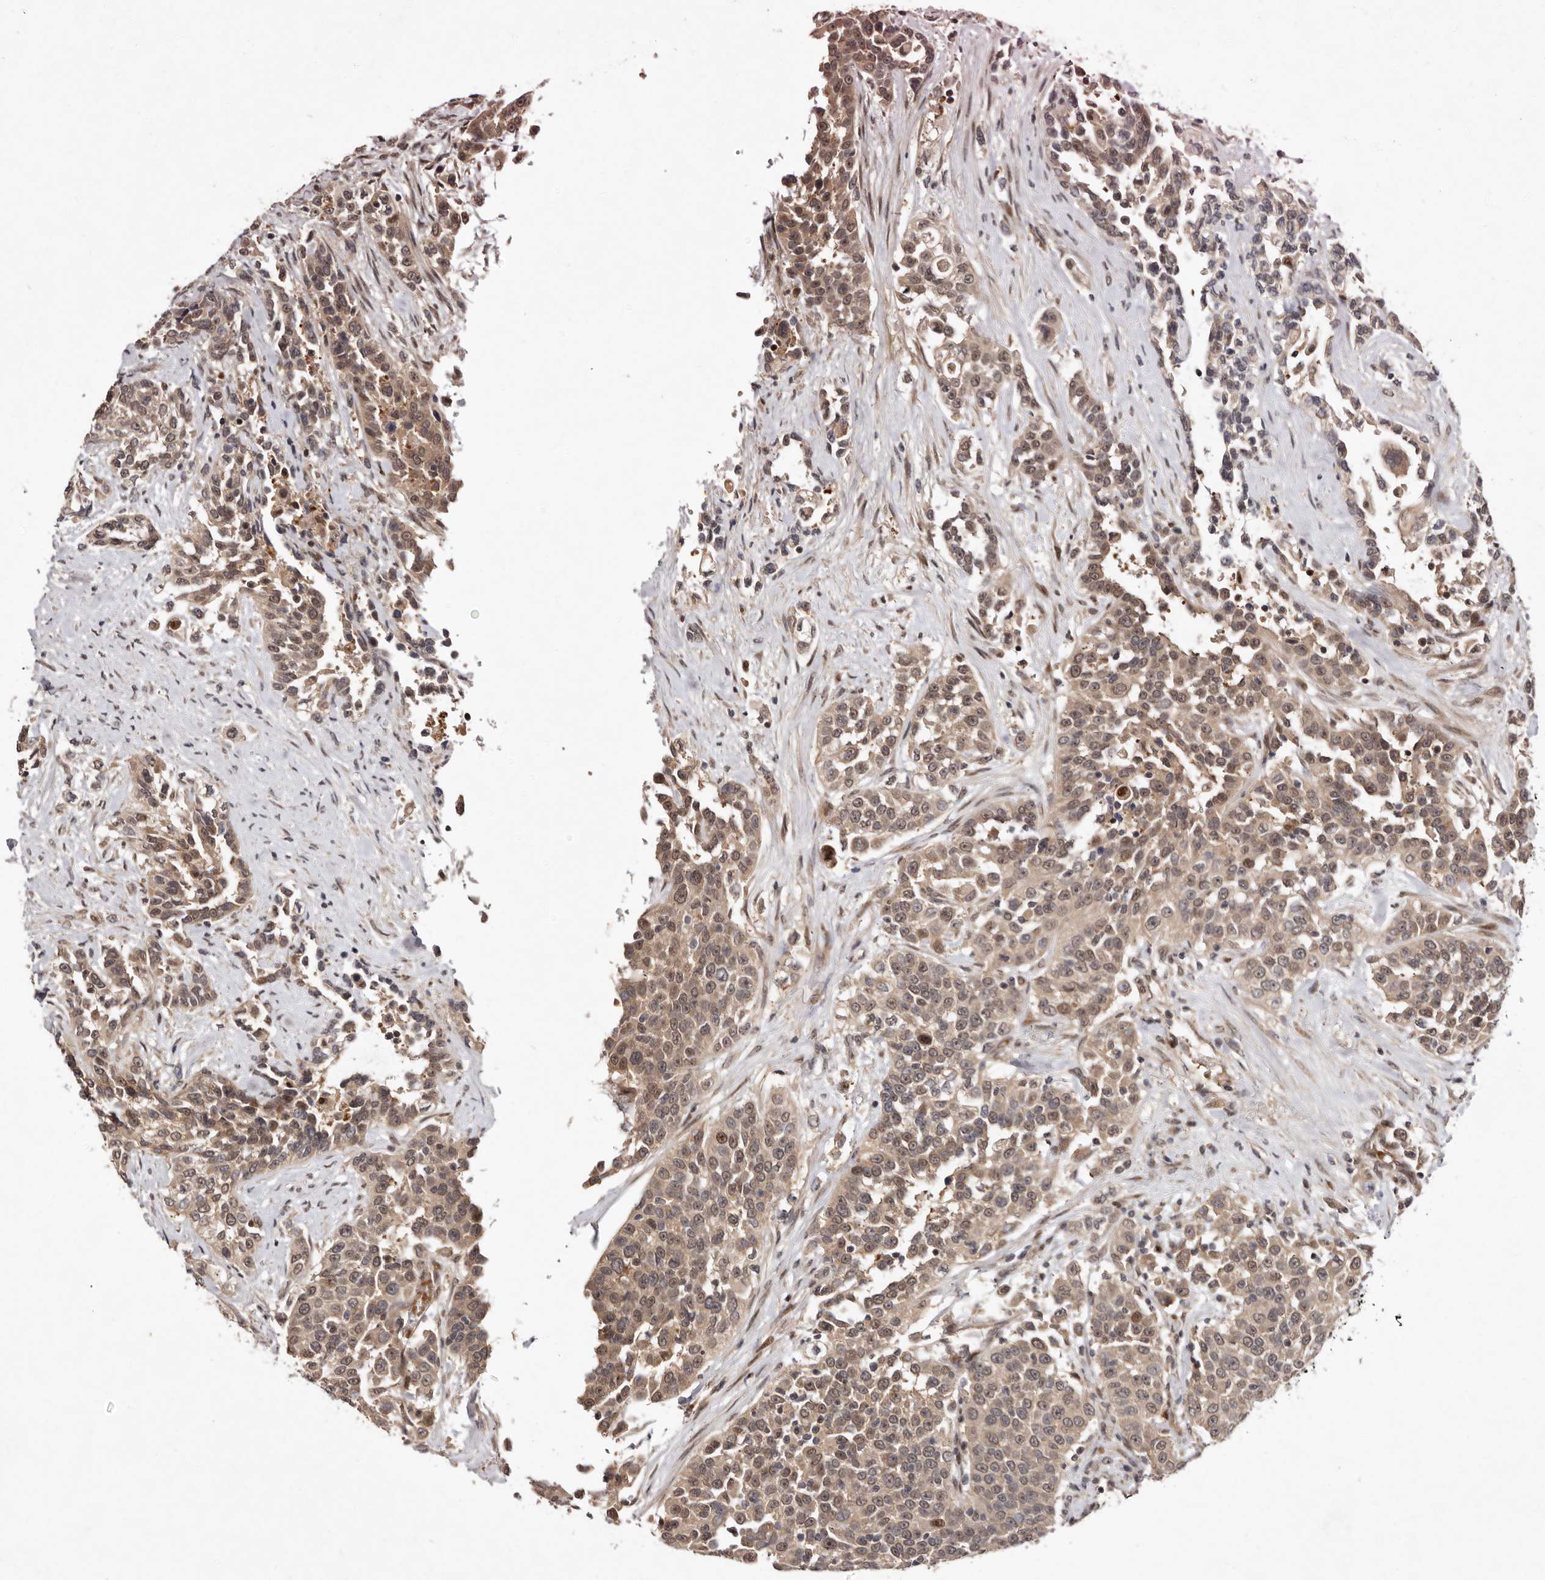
{"staining": {"intensity": "moderate", "quantity": ">75%", "location": "cytoplasmic/membranous,nuclear"}, "tissue": "urothelial cancer", "cell_type": "Tumor cells", "image_type": "cancer", "snomed": [{"axis": "morphology", "description": "Urothelial carcinoma, High grade"}, {"axis": "topography", "description": "Urinary bladder"}], "caption": "Protein staining of urothelial carcinoma (high-grade) tissue exhibits moderate cytoplasmic/membranous and nuclear staining in approximately >75% of tumor cells.", "gene": "ABL1", "patient": {"sex": "female", "age": 80}}